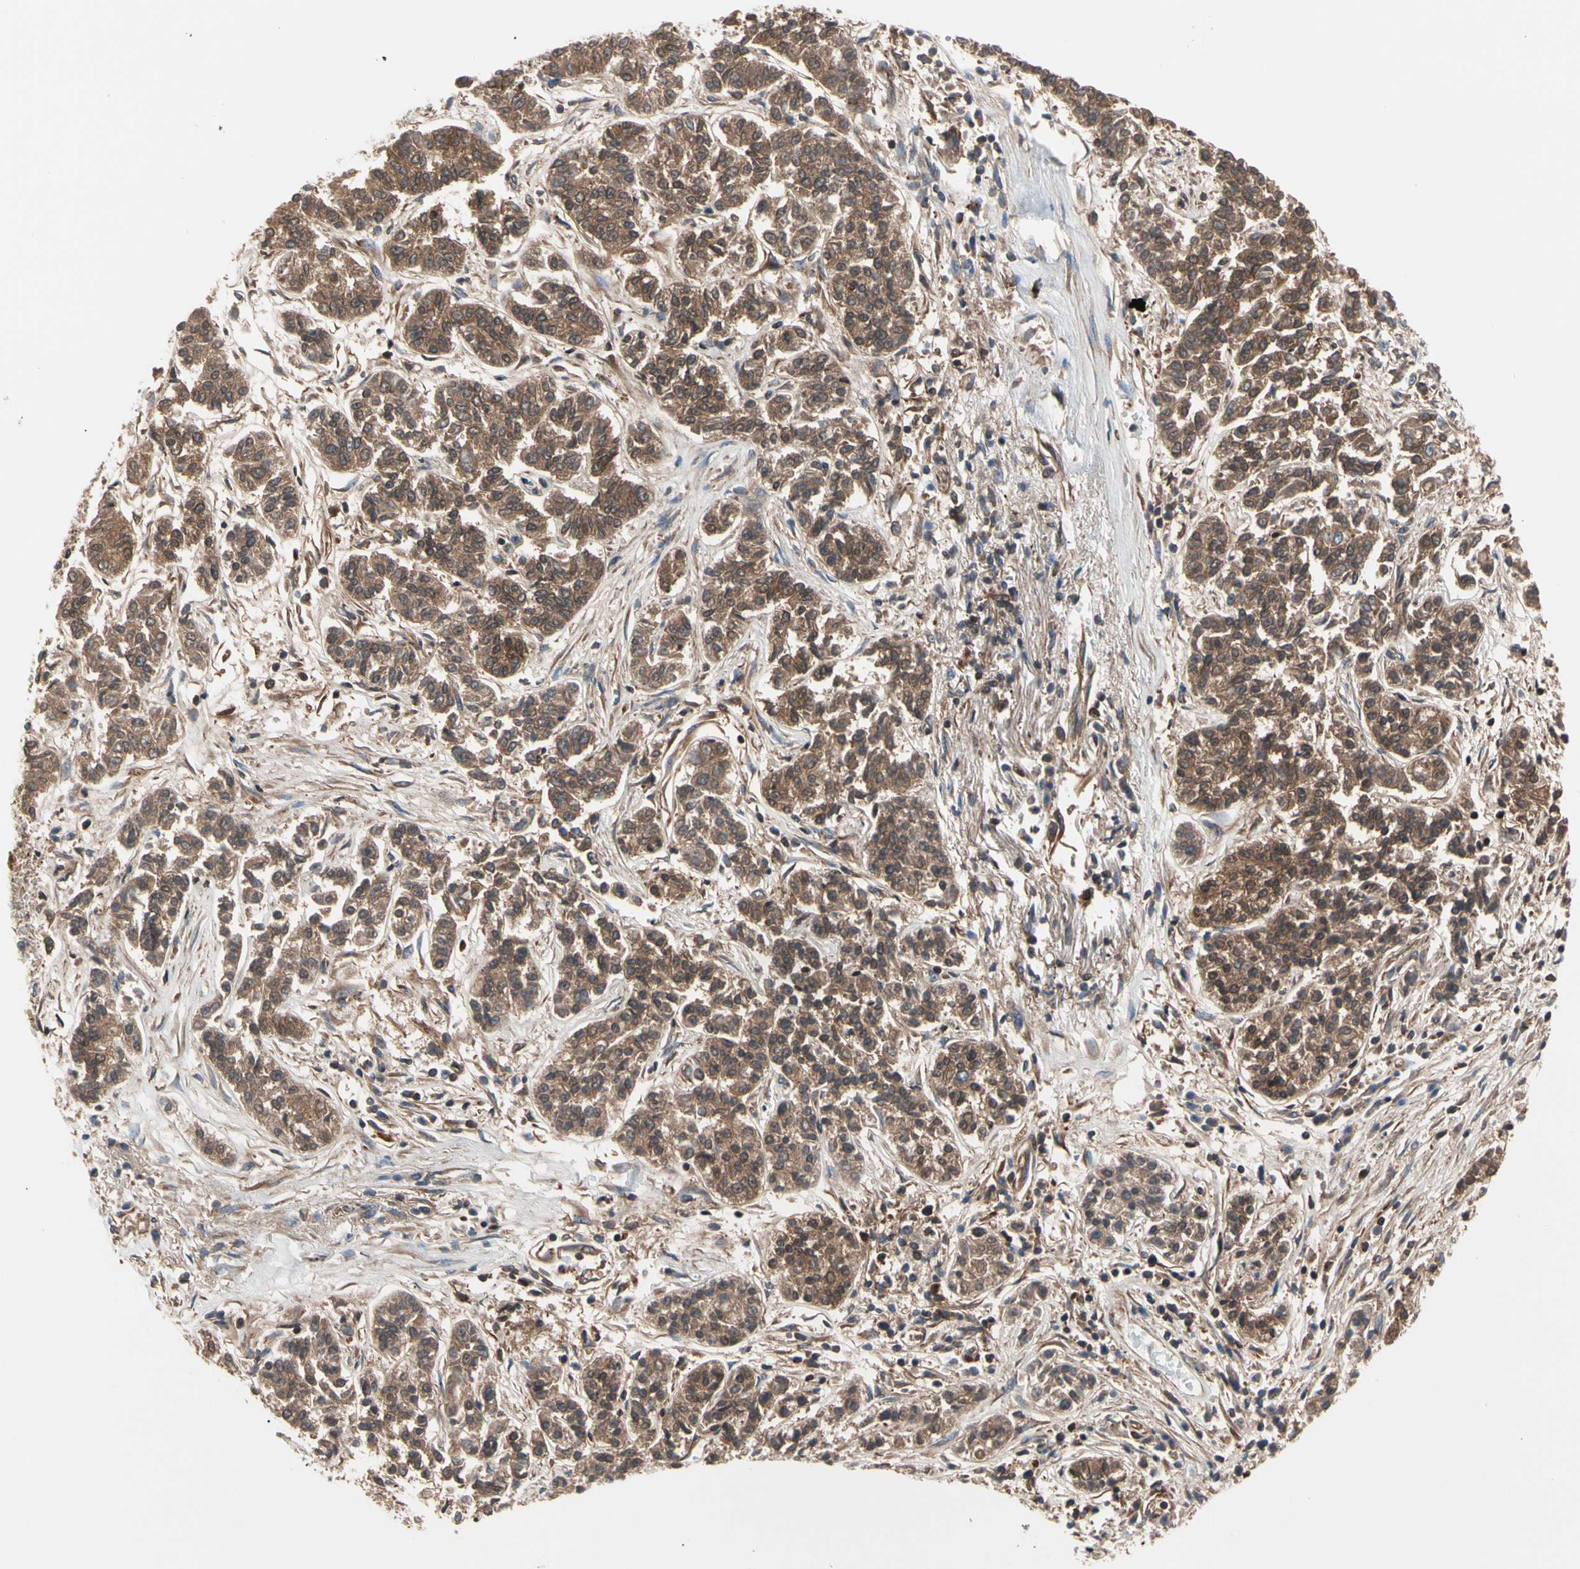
{"staining": {"intensity": "moderate", "quantity": ">75%", "location": "cytoplasmic/membranous"}, "tissue": "lung cancer", "cell_type": "Tumor cells", "image_type": "cancer", "snomed": [{"axis": "morphology", "description": "Adenocarcinoma, NOS"}, {"axis": "topography", "description": "Lung"}], "caption": "This image exhibits adenocarcinoma (lung) stained with immunohistochemistry to label a protein in brown. The cytoplasmic/membranous of tumor cells show moderate positivity for the protein. Nuclei are counter-stained blue.", "gene": "ROCK1", "patient": {"sex": "male", "age": 84}}